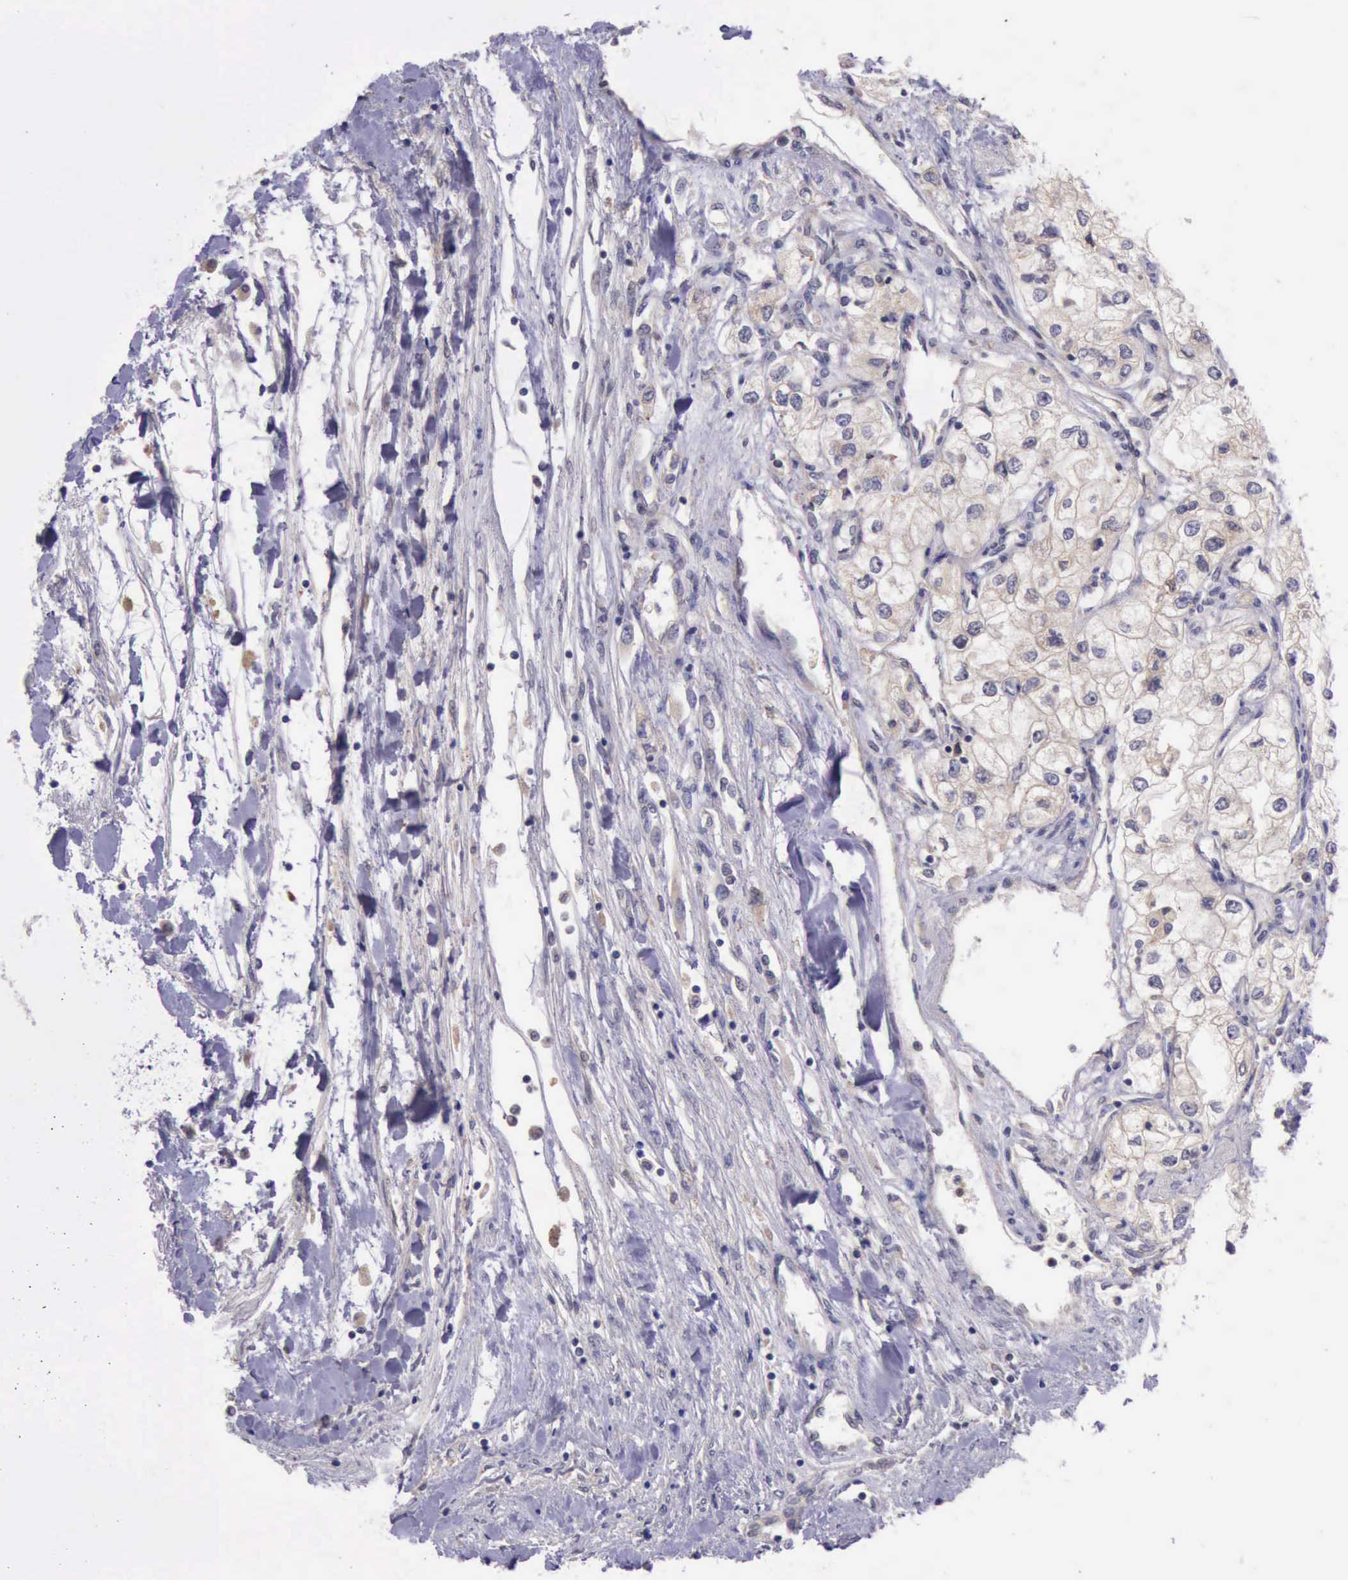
{"staining": {"intensity": "negative", "quantity": "none", "location": "none"}, "tissue": "renal cancer", "cell_type": "Tumor cells", "image_type": "cancer", "snomed": [{"axis": "morphology", "description": "Adenocarcinoma, NOS"}, {"axis": "topography", "description": "Kidney"}], "caption": "Immunohistochemistry of renal cancer (adenocarcinoma) demonstrates no expression in tumor cells.", "gene": "PLEK2", "patient": {"sex": "male", "age": 57}}